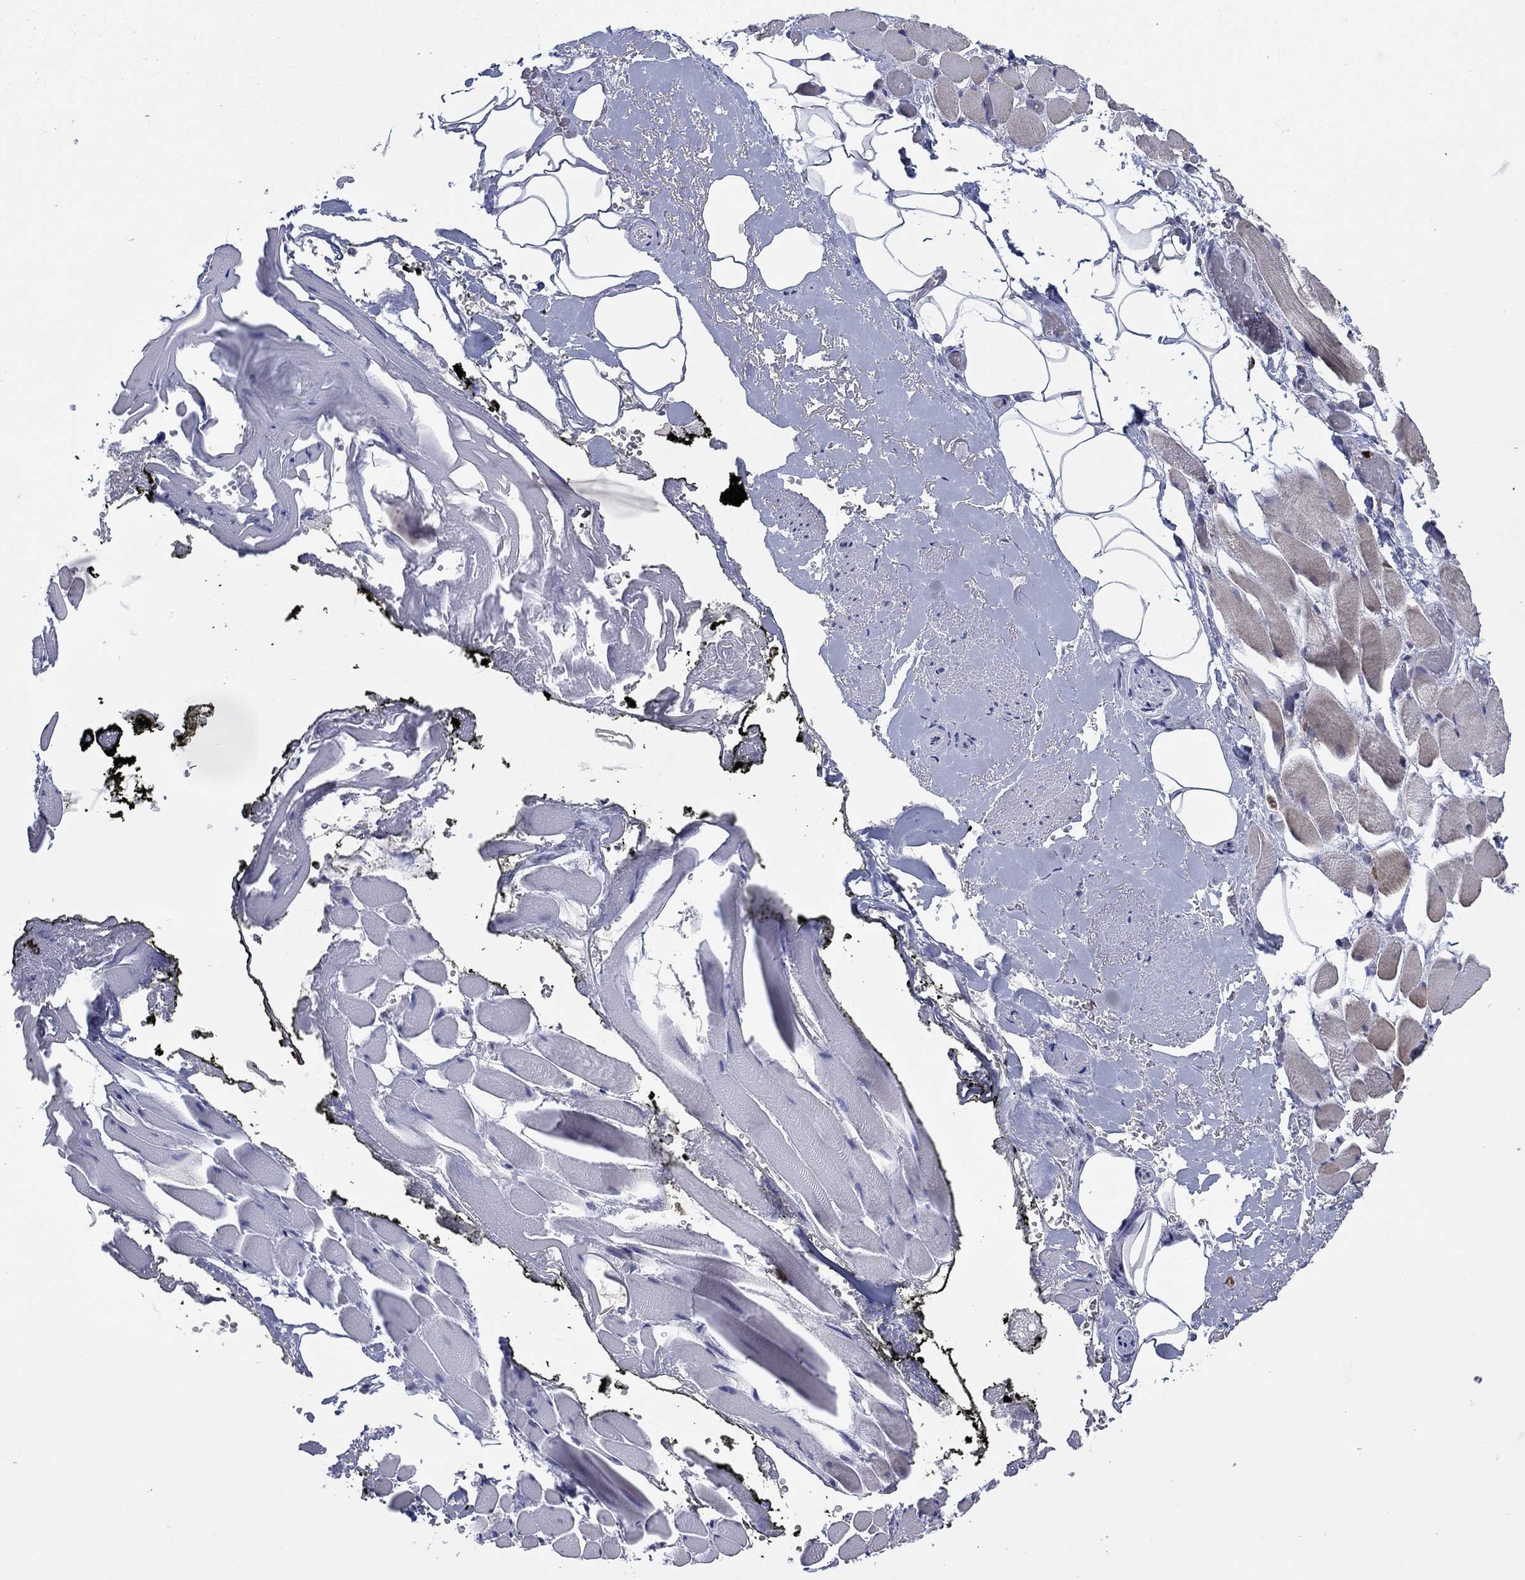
{"staining": {"intensity": "negative", "quantity": "none", "location": "none"}, "tissue": "adipose tissue", "cell_type": "Adipocytes", "image_type": "normal", "snomed": [{"axis": "morphology", "description": "Normal tissue, NOS"}, {"axis": "topography", "description": "Anal"}, {"axis": "topography", "description": "Peripheral nerve tissue"}], "caption": "Immunohistochemistry micrograph of benign human adipose tissue stained for a protein (brown), which demonstrates no staining in adipocytes. (DAB (3,3'-diaminobenzidine) IHC visualized using brightfield microscopy, high magnification).", "gene": "CDCA5", "patient": {"sex": "male", "age": 53}}